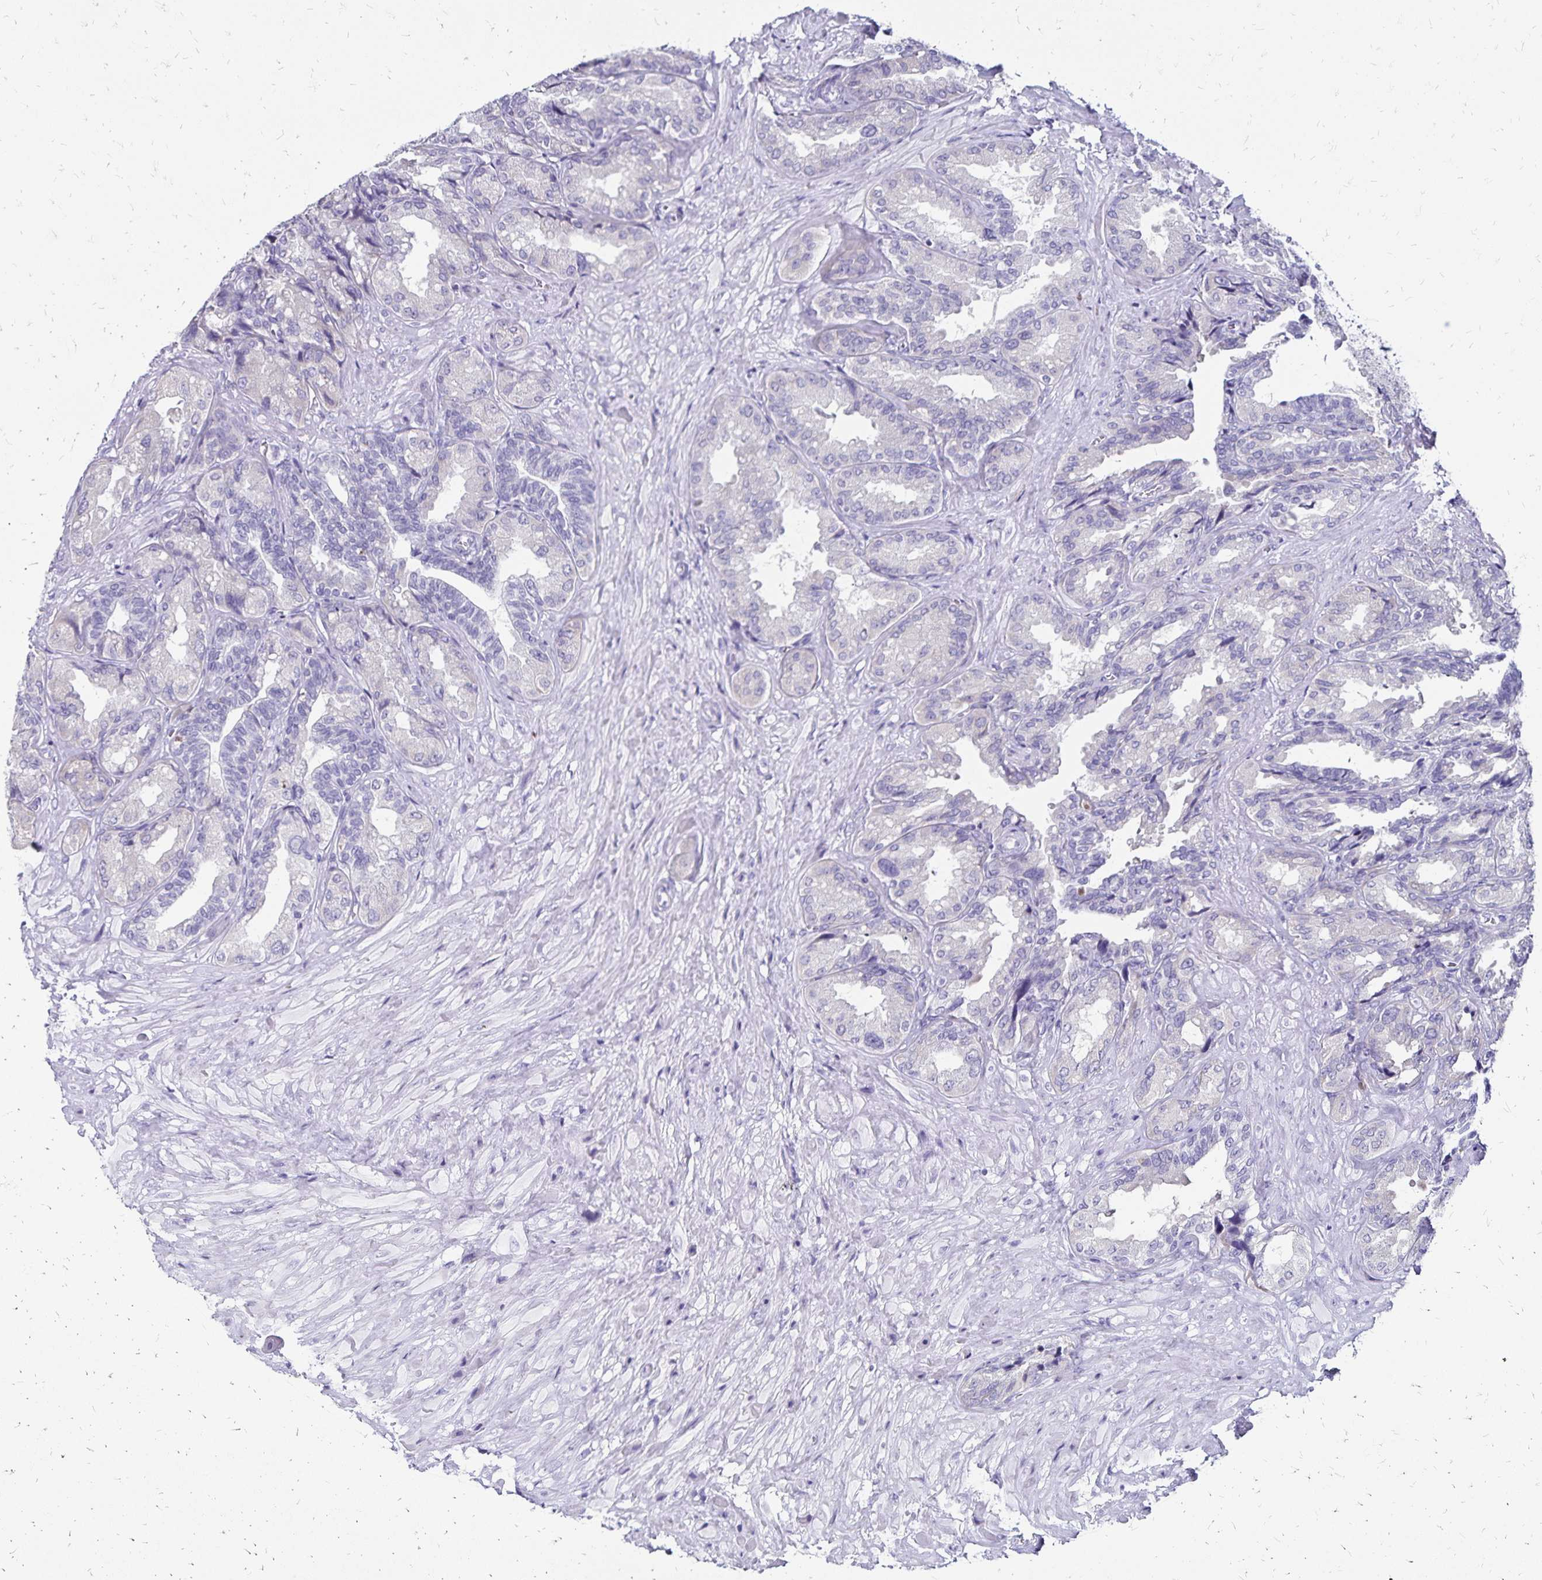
{"staining": {"intensity": "negative", "quantity": "none", "location": "none"}, "tissue": "seminal vesicle", "cell_type": "Glandular cells", "image_type": "normal", "snomed": [{"axis": "morphology", "description": "Normal tissue, NOS"}, {"axis": "topography", "description": "Seminal veicle"}], "caption": "Photomicrograph shows no protein expression in glandular cells of normal seminal vesicle.", "gene": "IKZF1", "patient": {"sex": "male", "age": 68}}